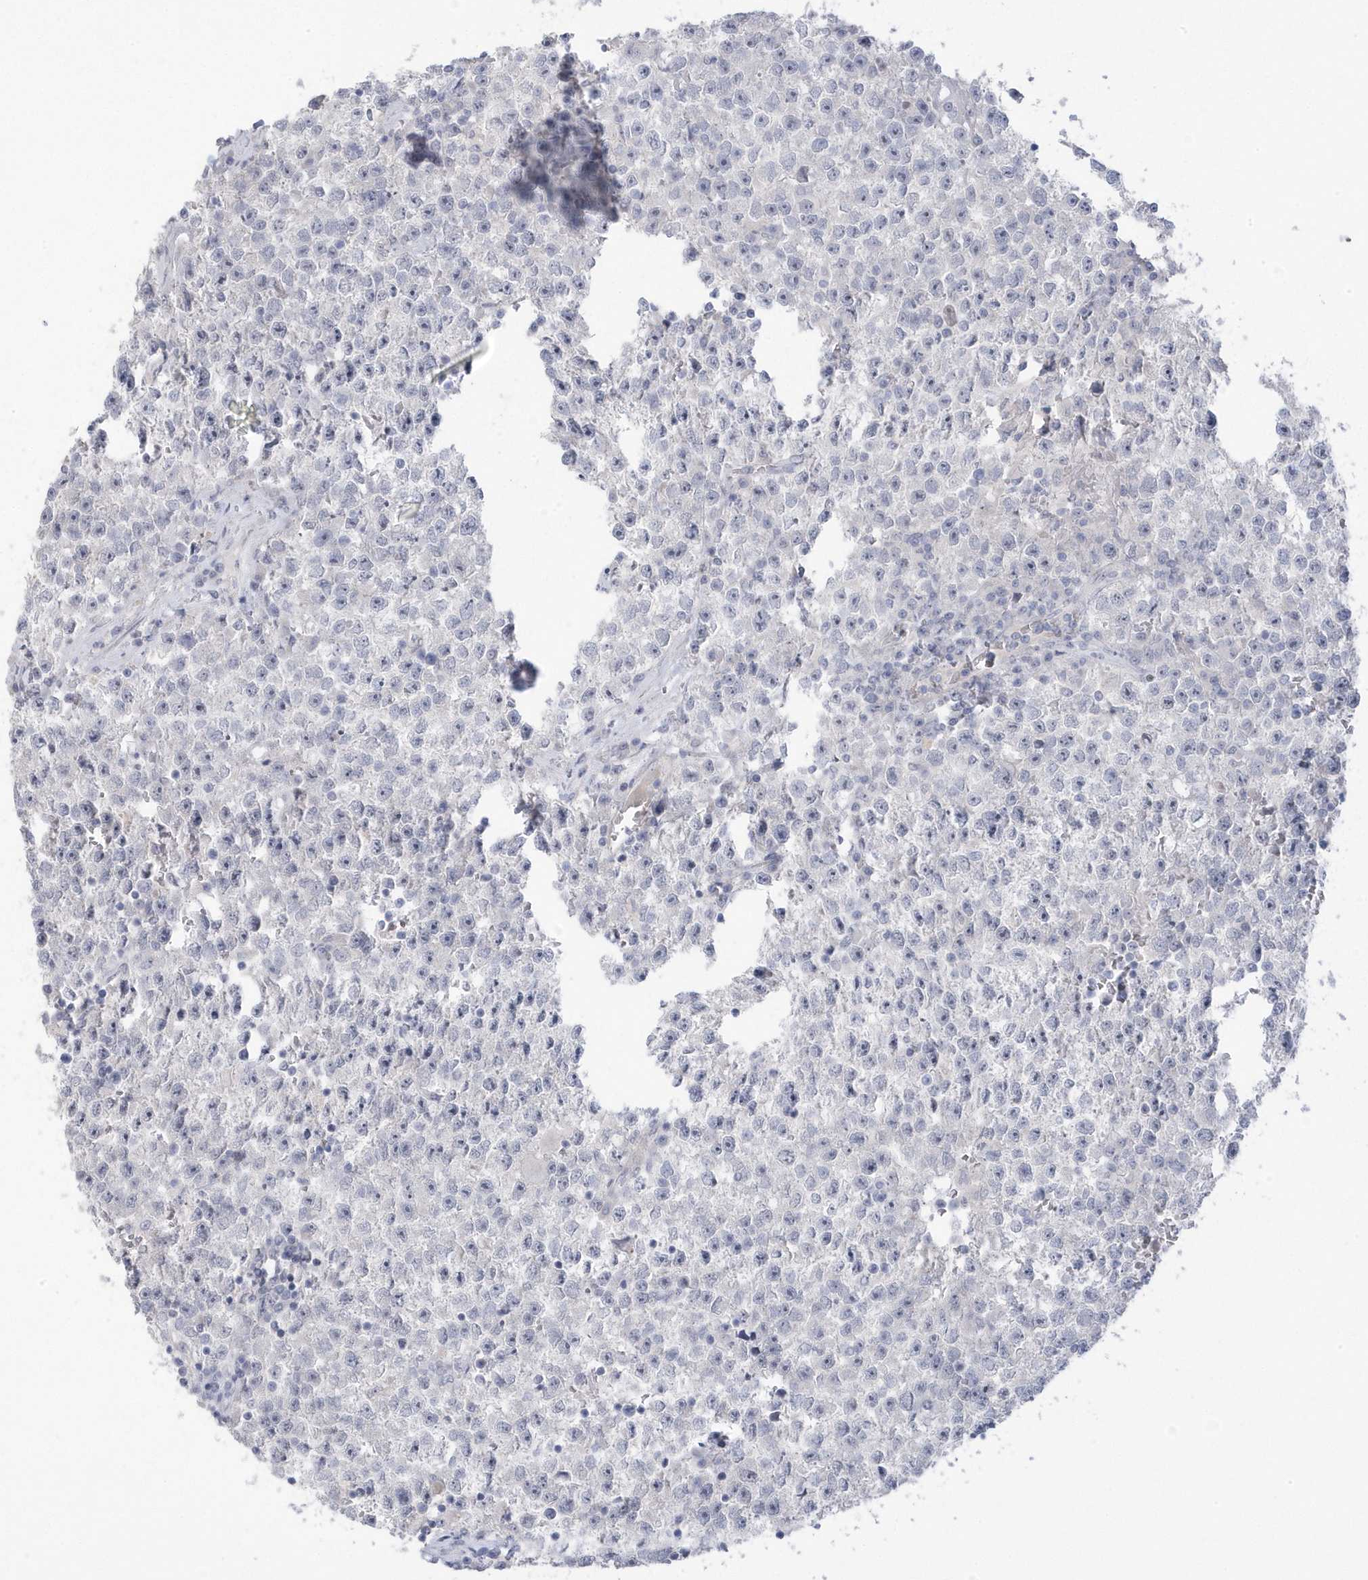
{"staining": {"intensity": "negative", "quantity": "none", "location": "none"}, "tissue": "testis cancer", "cell_type": "Tumor cells", "image_type": "cancer", "snomed": [{"axis": "morphology", "description": "Seminoma, NOS"}, {"axis": "topography", "description": "Testis"}], "caption": "Immunohistochemical staining of human testis cancer exhibits no significant expression in tumor cells. (Stains: DAB IHC with hematoxylin counter stain, Microscopy: brightfield microscopy at high magnification).", "gene": "GTPBP6", "patient": {"sex": "male", "age": 22}}